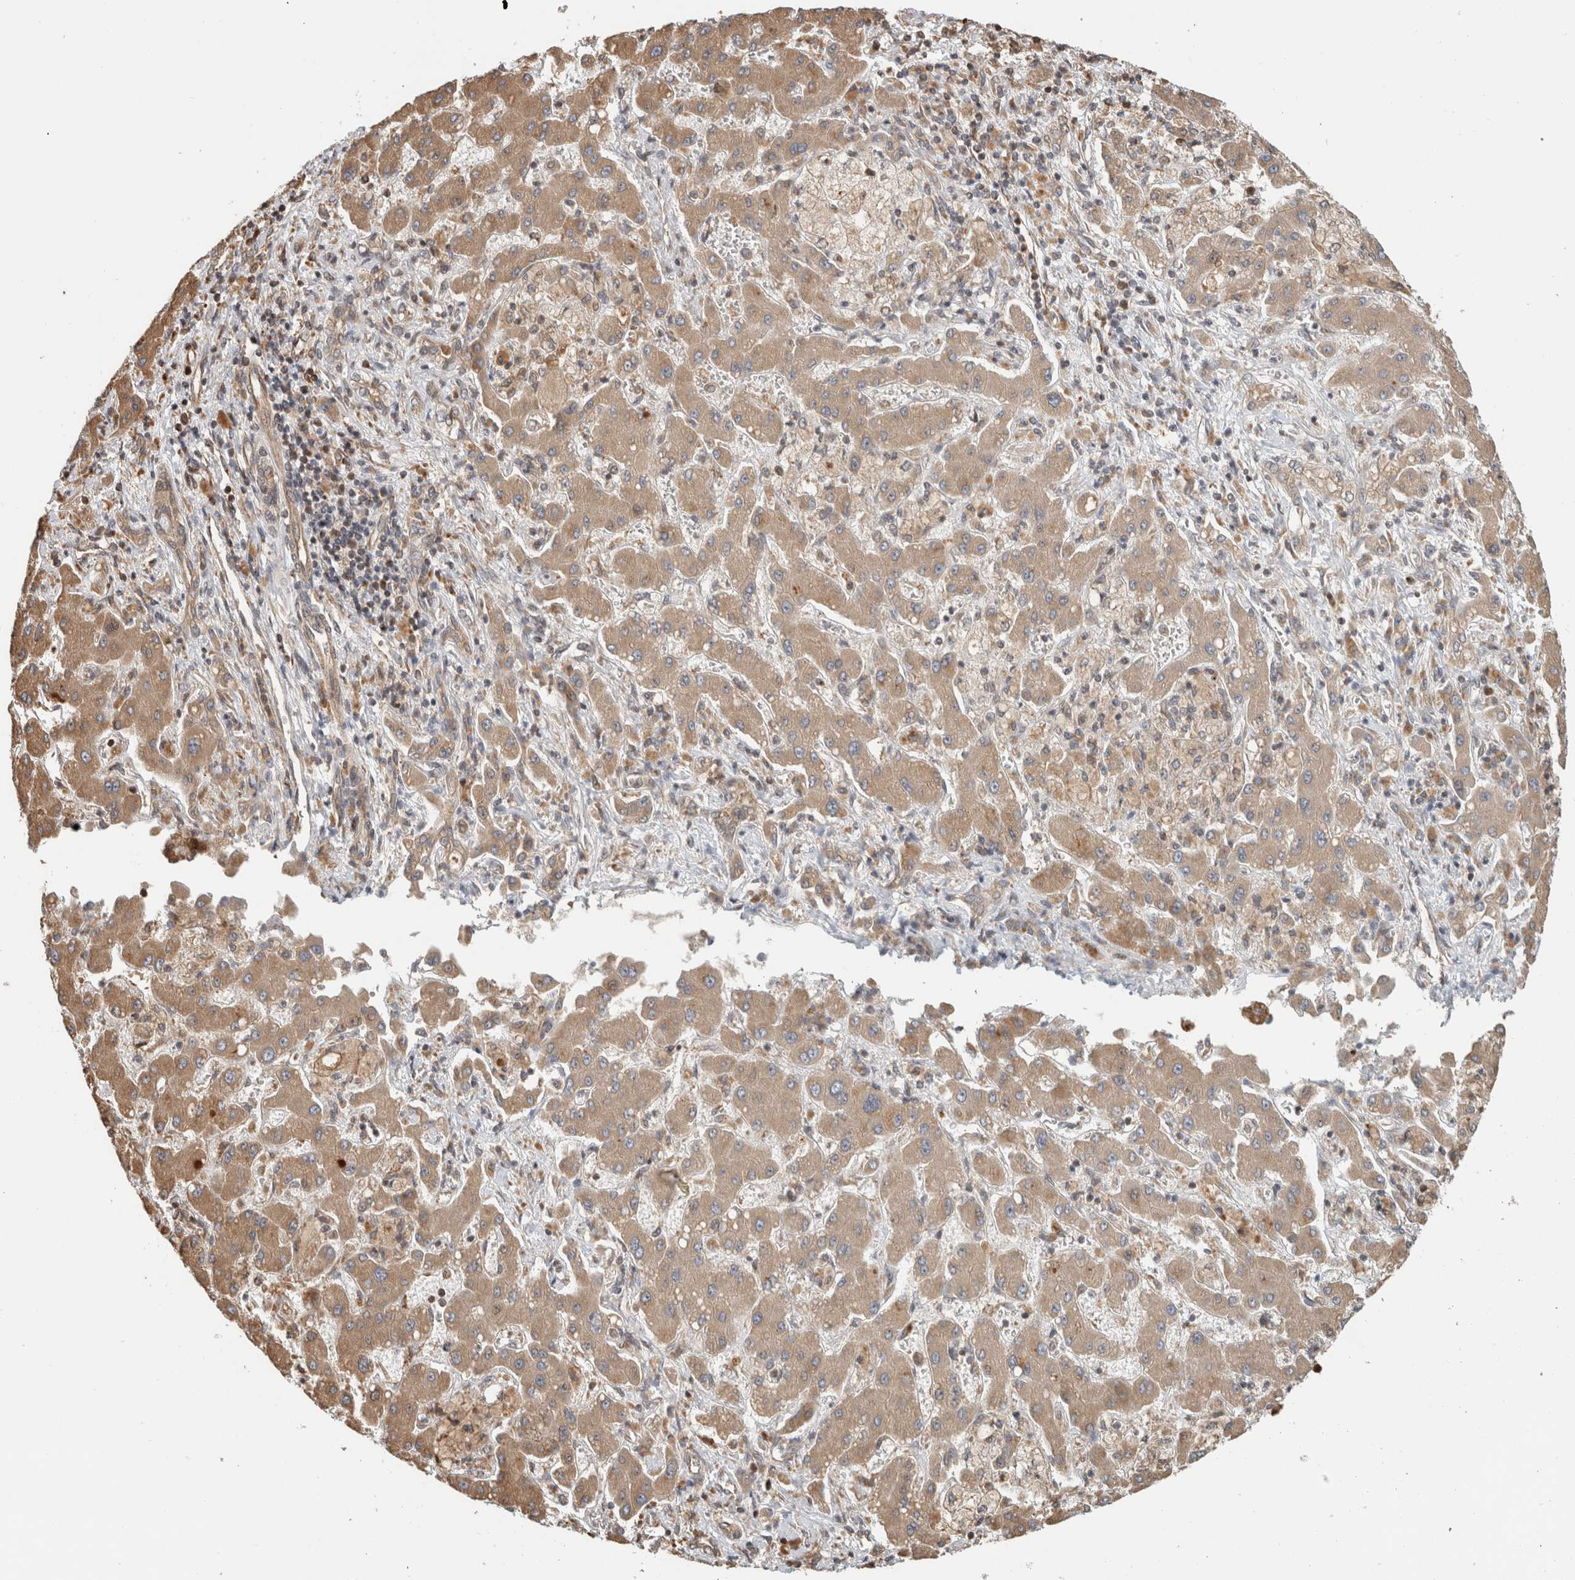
{"staining": {"intensity": "moderate", "quantity": ">75%", "location": "cytoplasmic/membranous"}, "tissue": "liver cancer", "cell_type": "Tumor cells", "image_type": "cancer", "snomed": [{"axis": "morphology", "description": "Cholangiocarcinoma"}, {"axis": "topography", "description": "Liver"}], "caption": "Liver cancer stained with a protein marker reveals moderate staining in tumor cells.", "gene": "GINS4", "patient": {"sex": "male", "age": 50}}